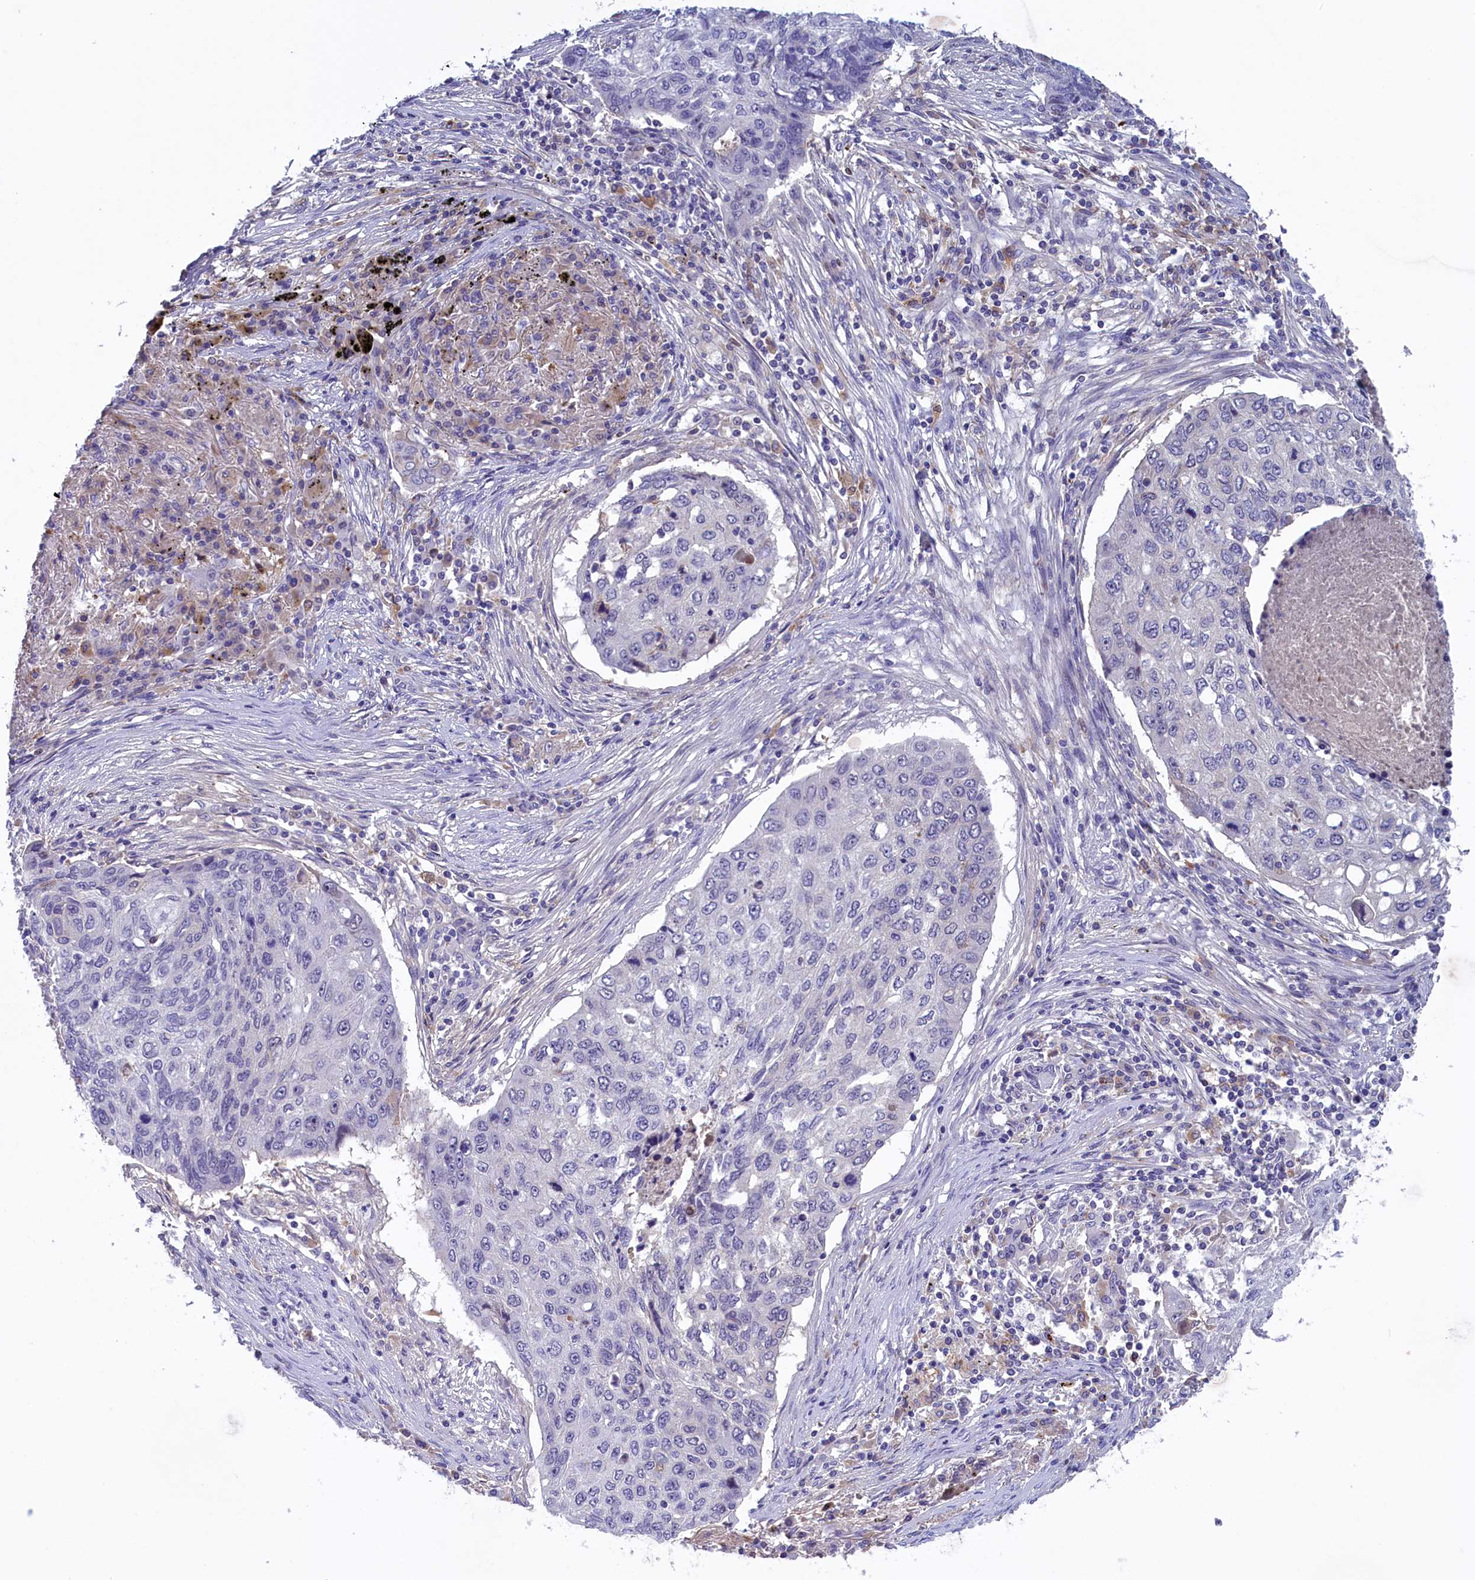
{"staining": {"intensity": "negative", "quantity": "none", "location": "none"}, "tissue": "lung cancer", "cell_type": "Tumor cells", "image_type": "cancer", "snomed": [{"axis": "morphology", "description": "Squamous cell carcinoma, NOS"}, {"axis": "topography", "description": "Lung"}], "caption": "Photomicrograph shows no significant protein expression in tumor cells of lung cancer (squamous cell carcinoma).", "gene": "STYX", "patient": {"sex": "female", "age": 63}}